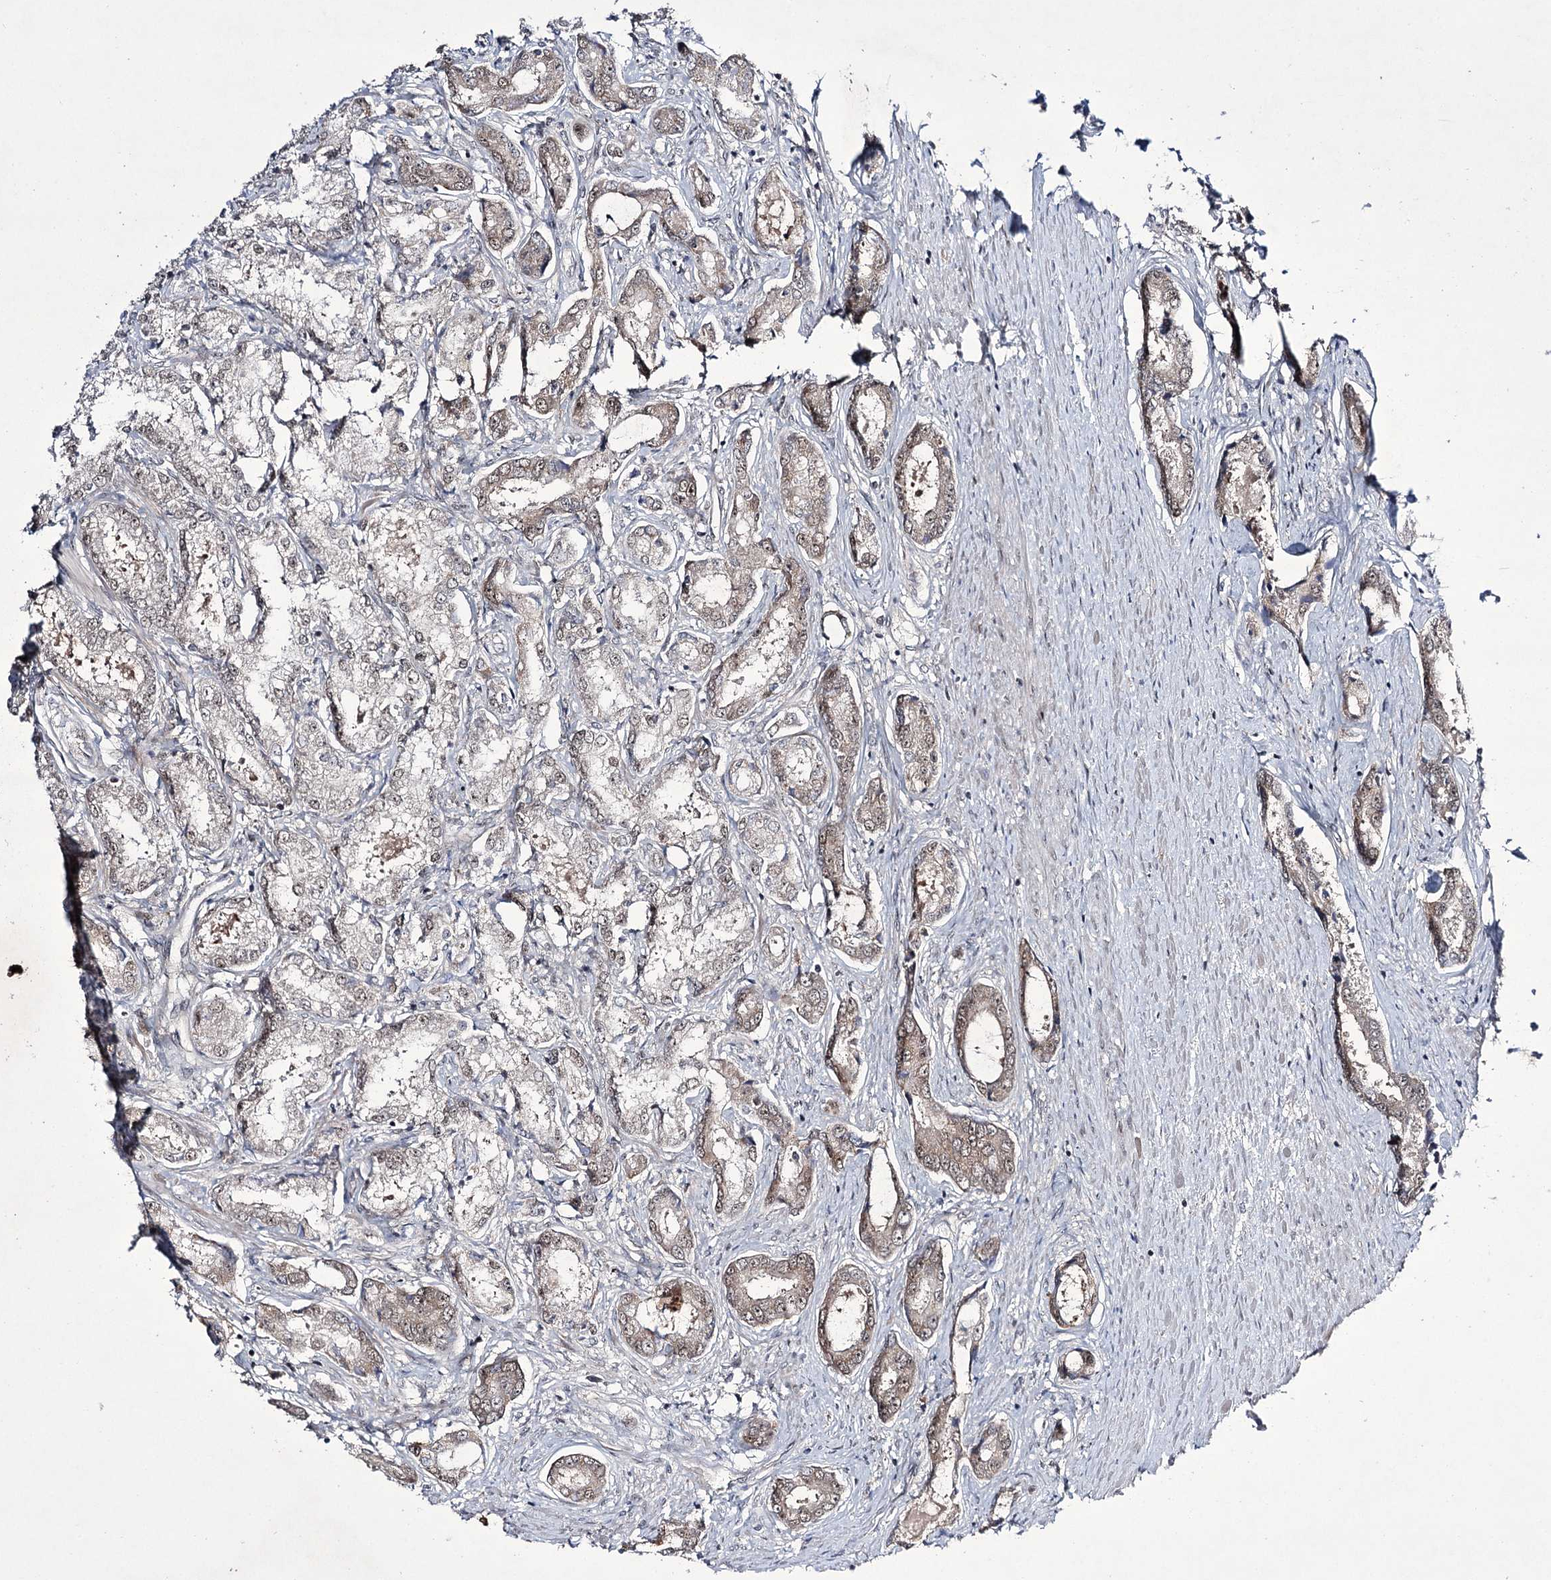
{"staining": {"intensity": "weak", "quantity": "25%-75%", "location": "cytoplasmic/membranous"}, "tissue": "prostate cancer", "cell_type": "Tumor cells", "image_type": "cancer", "snomed": [{"axis": "morphology", "description": "Adenocarcinoma, Low grade"}, {"axis": "topography", "description": "Prostate"}], "caption": "High-power microscopy captured an immunohistochemistry image of prostate adenocarcinoma (low-grade), revealing weak cytoplasmic/membranous expression in about 25%-75% of tumor cells. (Stains: DAB (3,3'-diaminobenzidine) in brown, nuclei in blue, Microscopy: brightfield microscopy at high magnification).", "gene": "HOXC11", "patient": {"sex": "male", "age": 68}}